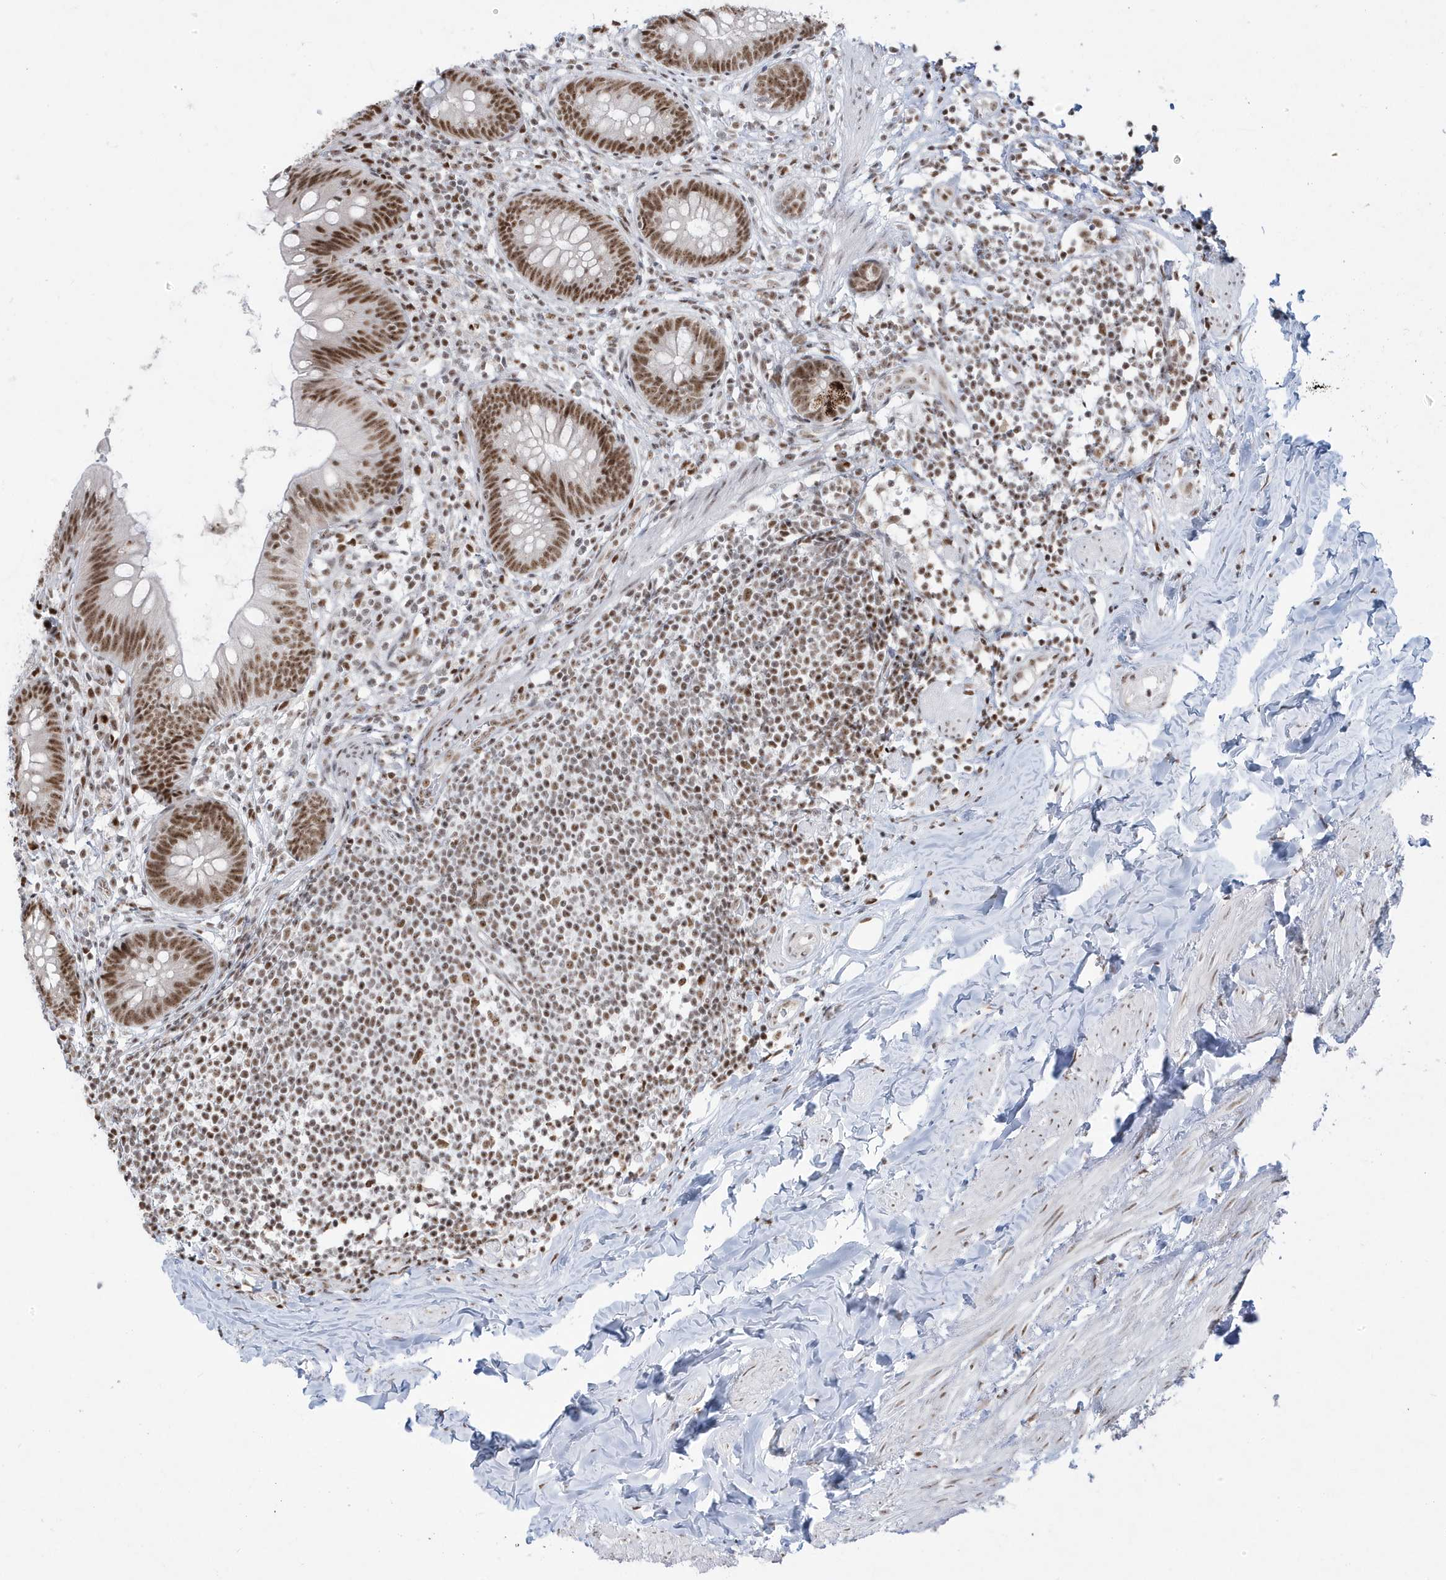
{"staining": {"intensity": "moderate", "quantity": ">75%", "location": "nuclear"}, "tissue": "appendix", "cell_type": "Glandular cells", "image_type": "normal", "snomed": [{"axis": "morphology", "description": "Normal tissue, NOS"}, {"axis": "topography", "description": "Appendix"}], "caption": "Immunohistochemical staining of benign appendix shows moderate nuclear protein staining in about >75% of glandular cells. (DAB (3,3'-diaminobenzidine) IHC with brightfield microscopy, high magnification).", "gene": "MTREX", "patient": {"sex": "female", "age": 62}}